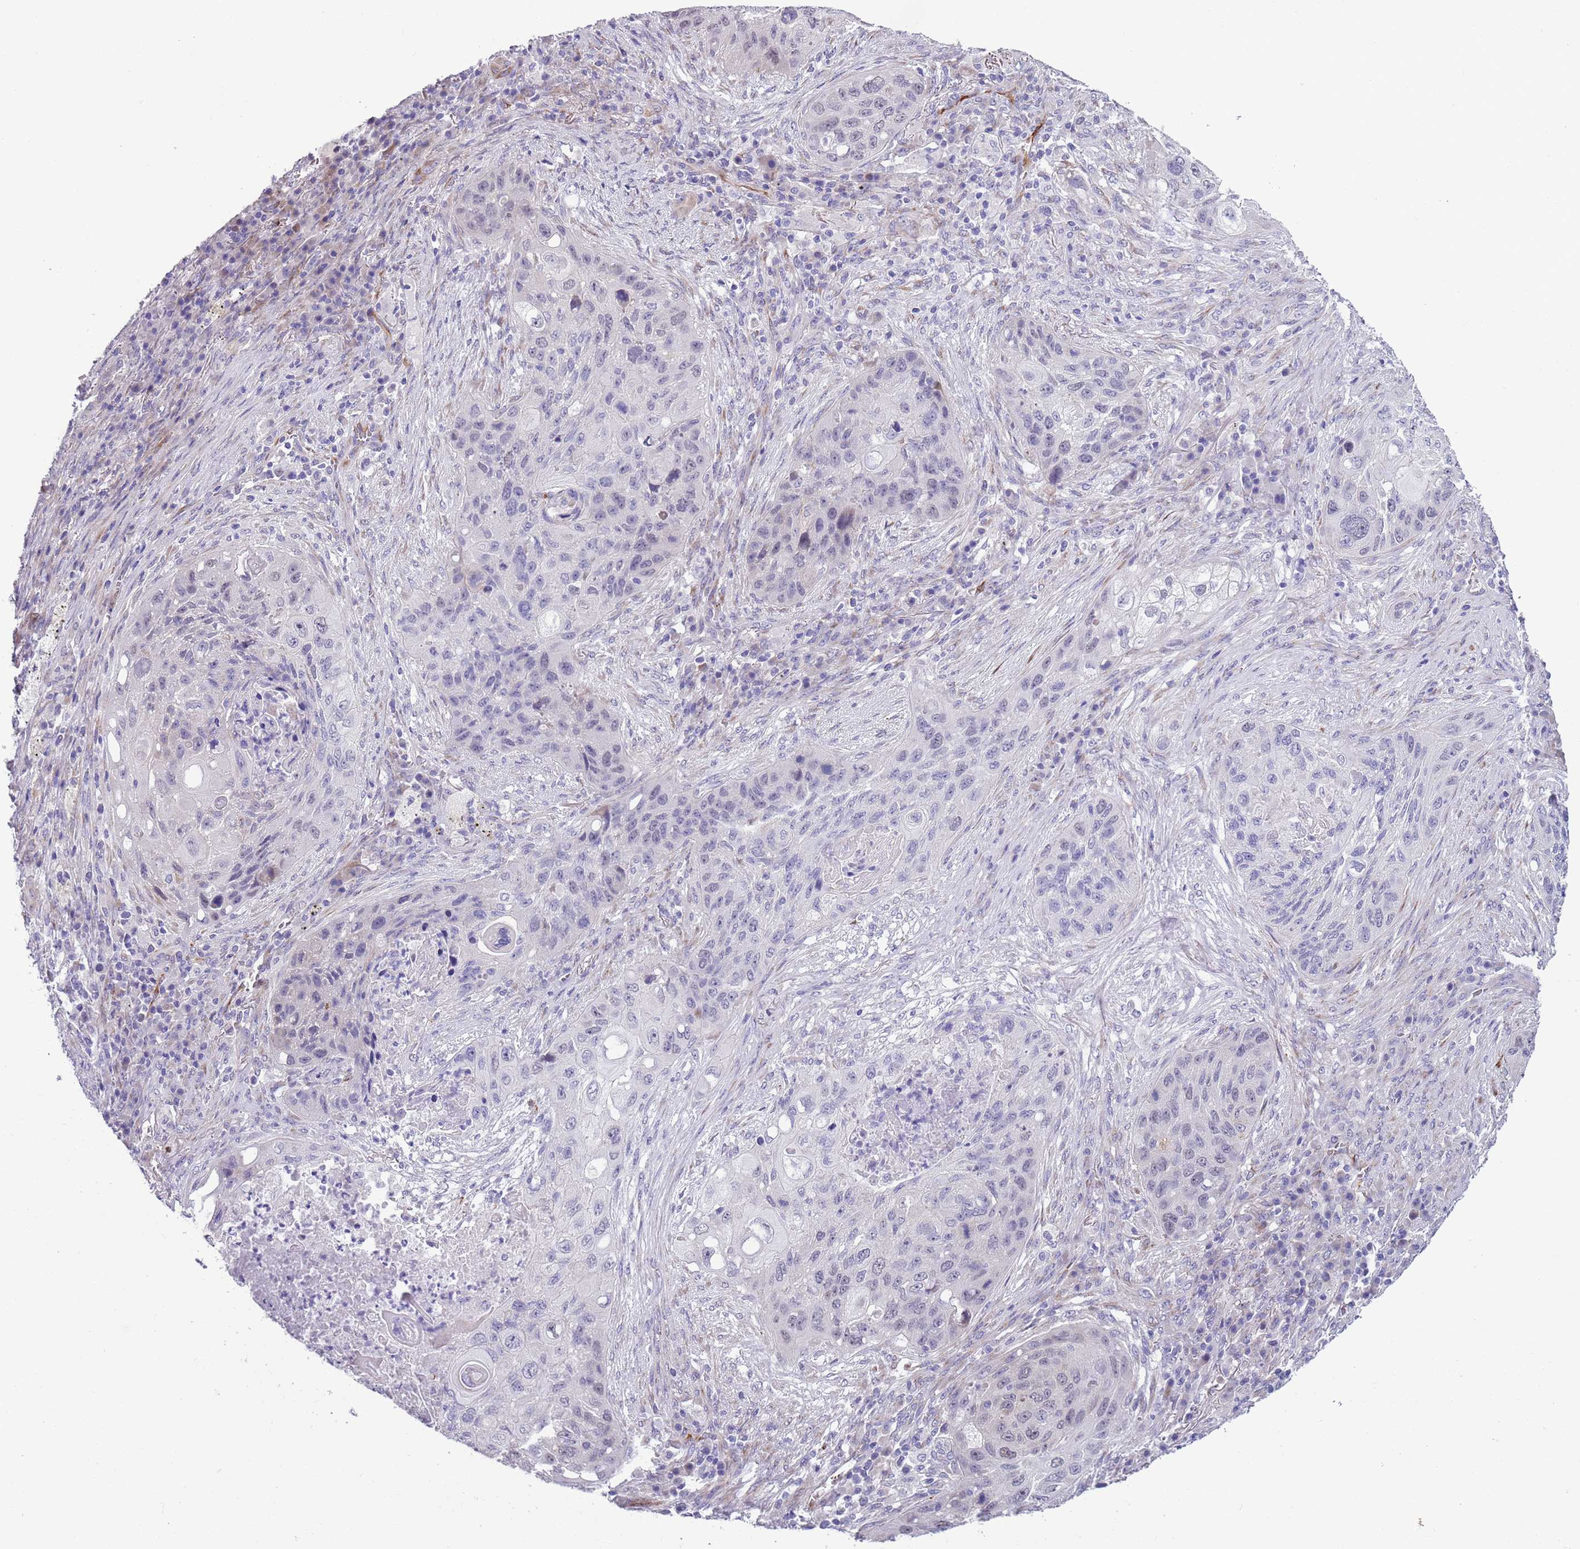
{"staining": {"intensity": "negative", "quantity": "none", "location": "none"}, "tissue": "lung cancer", "cell_type": "Tumor cells", "image_type": "cancer", "snomed": [{"axis": "morphology", "description": "Squamous cell carcinoma, NOS"}, {"axis": "topography", "description": "Lung"}], "caption": "Immunohistochemical staining of lung squamous cell carcinoma exhibits no significant positivity in tumor cells.", "gene": "MRPL32", "patient": {"sex": "female", "age": 63}}